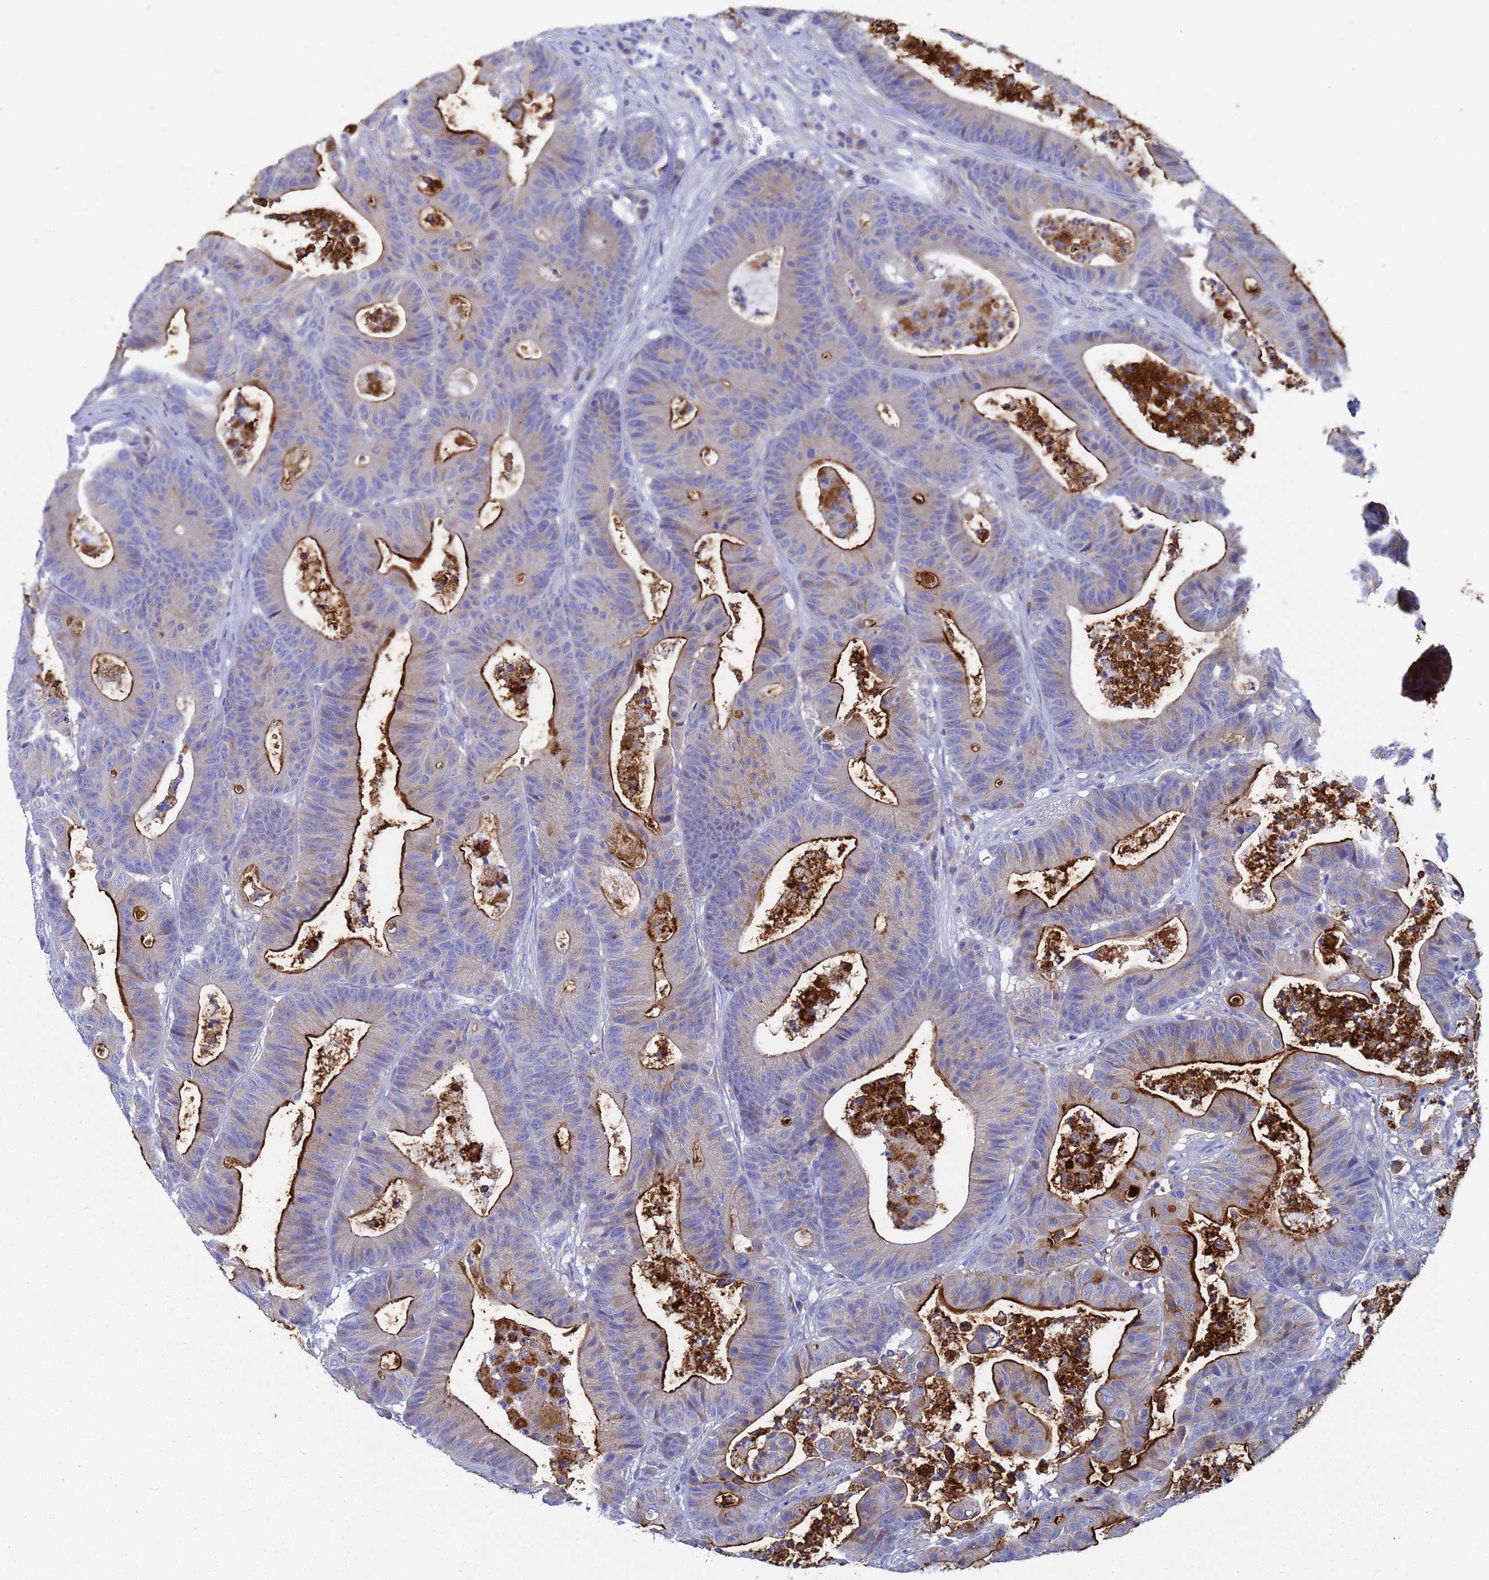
{"staining": {"intensity": "strong", "quantity": "25%-75%", "location": "cytoplasmic/membranous"}, "tissue": "colorectal cancer", "cell_type": "Tumor cells", "image_type": "cancer", "snomed": [{"axis": "morphology", "description": "Adenocarcinoma, NOS"}, {"axis": "topography", "description": "Colon"}], "caption": "This image displays IHC staining of human adenocarcinoma (colorectal), with high strong cytoplasmic/membranous expression in about 25%-75% of tumor cells.", "gene": "TM4SF4", "patient": {"sex": "female", "age": 84}}